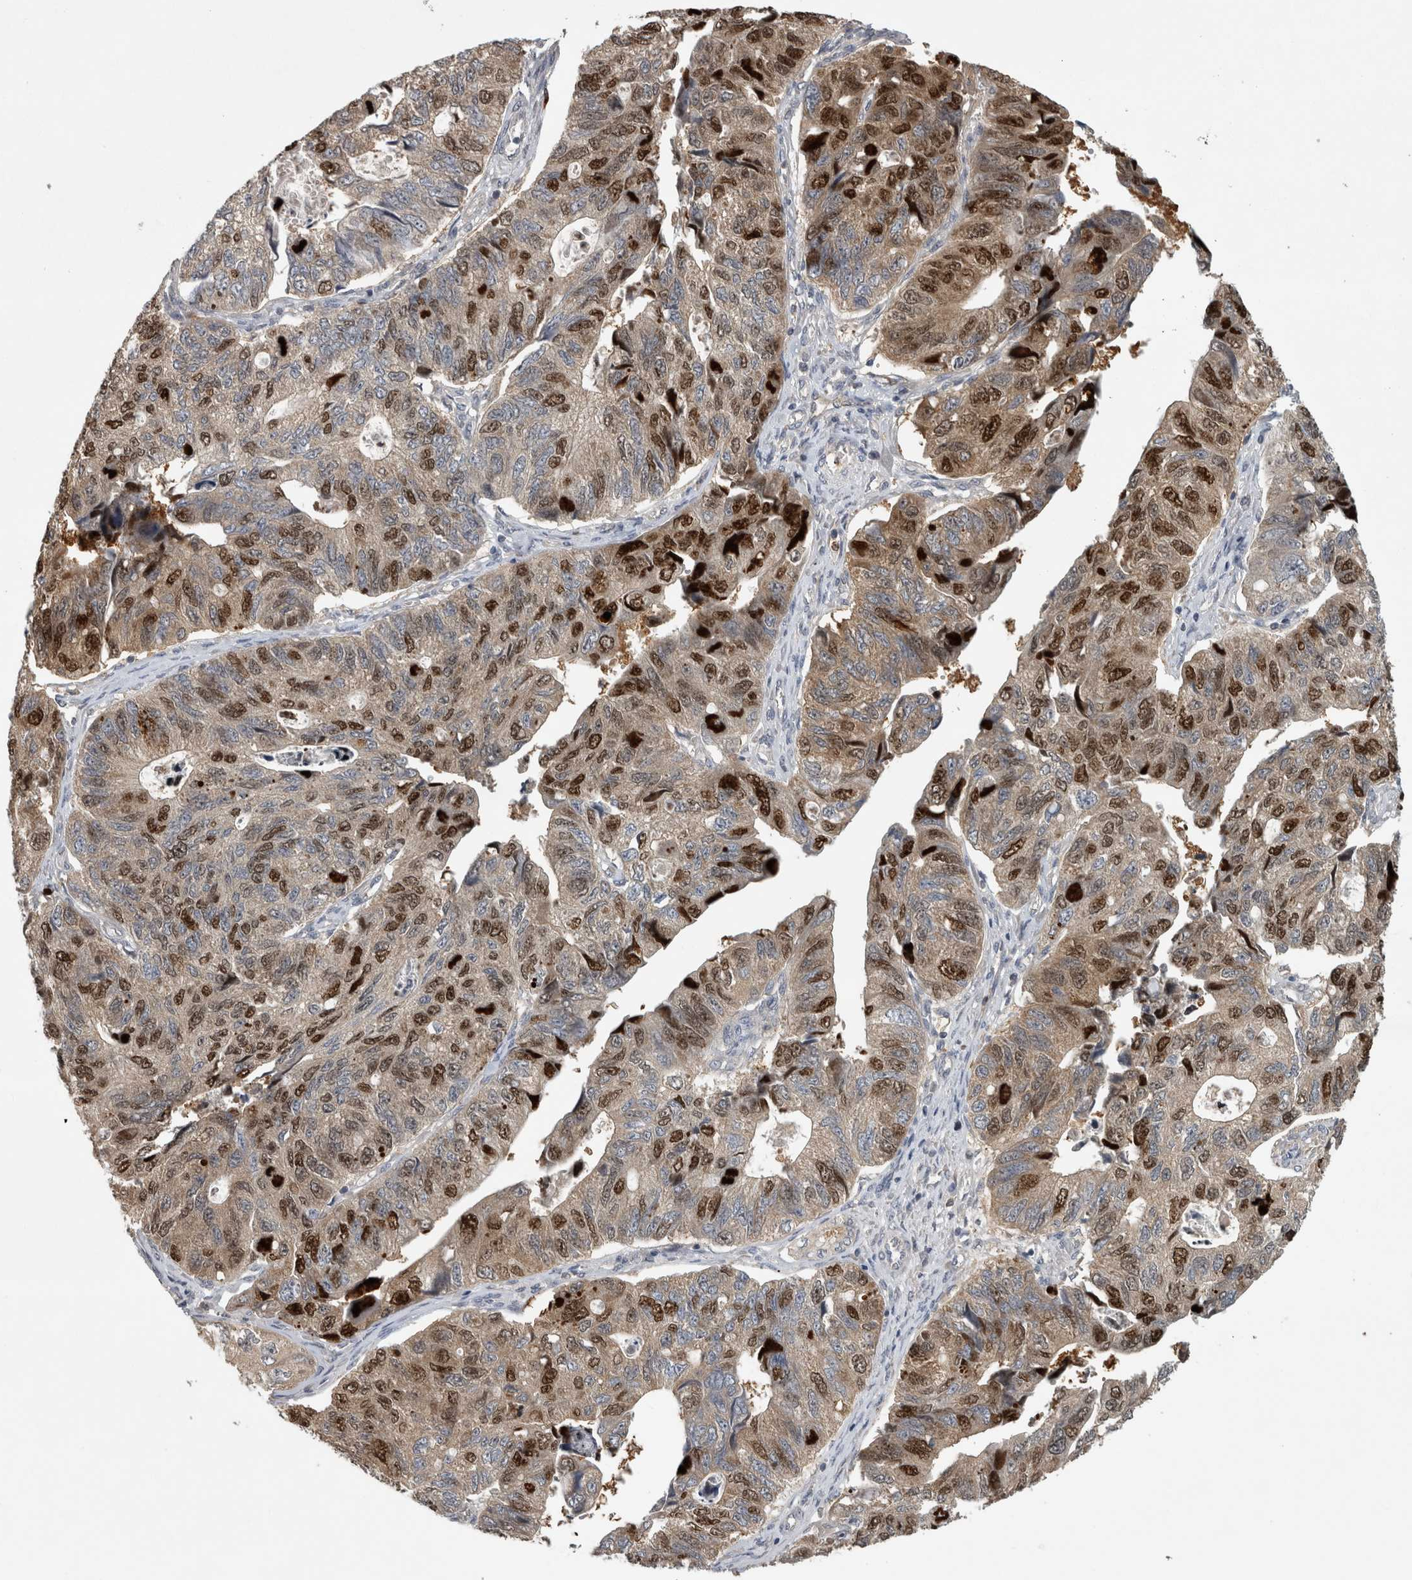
{"staining": {"intensity": "strong", "quantity": "25%-75%", "location": "cytoplasmic/membranous,nuclear"}, "tissue": "stomach cancer", "cell_type": "Tumor cells", "image_type": "cancer", "snomed": [{"axis": "morphology", "description": "Adenocarcinoma, NOS"}, {"axis": "topography", "description": "Stomach"}], "caption": "Immunohistochemical staining of stomach adenocarcinoma exhibits high levels of strong cytoplasmic/membranous and nuclear protein staining in about 25%-75% of tumor cells.", "gene": "TRMT61B", "patient": {"sex": "male", "age": 59}}